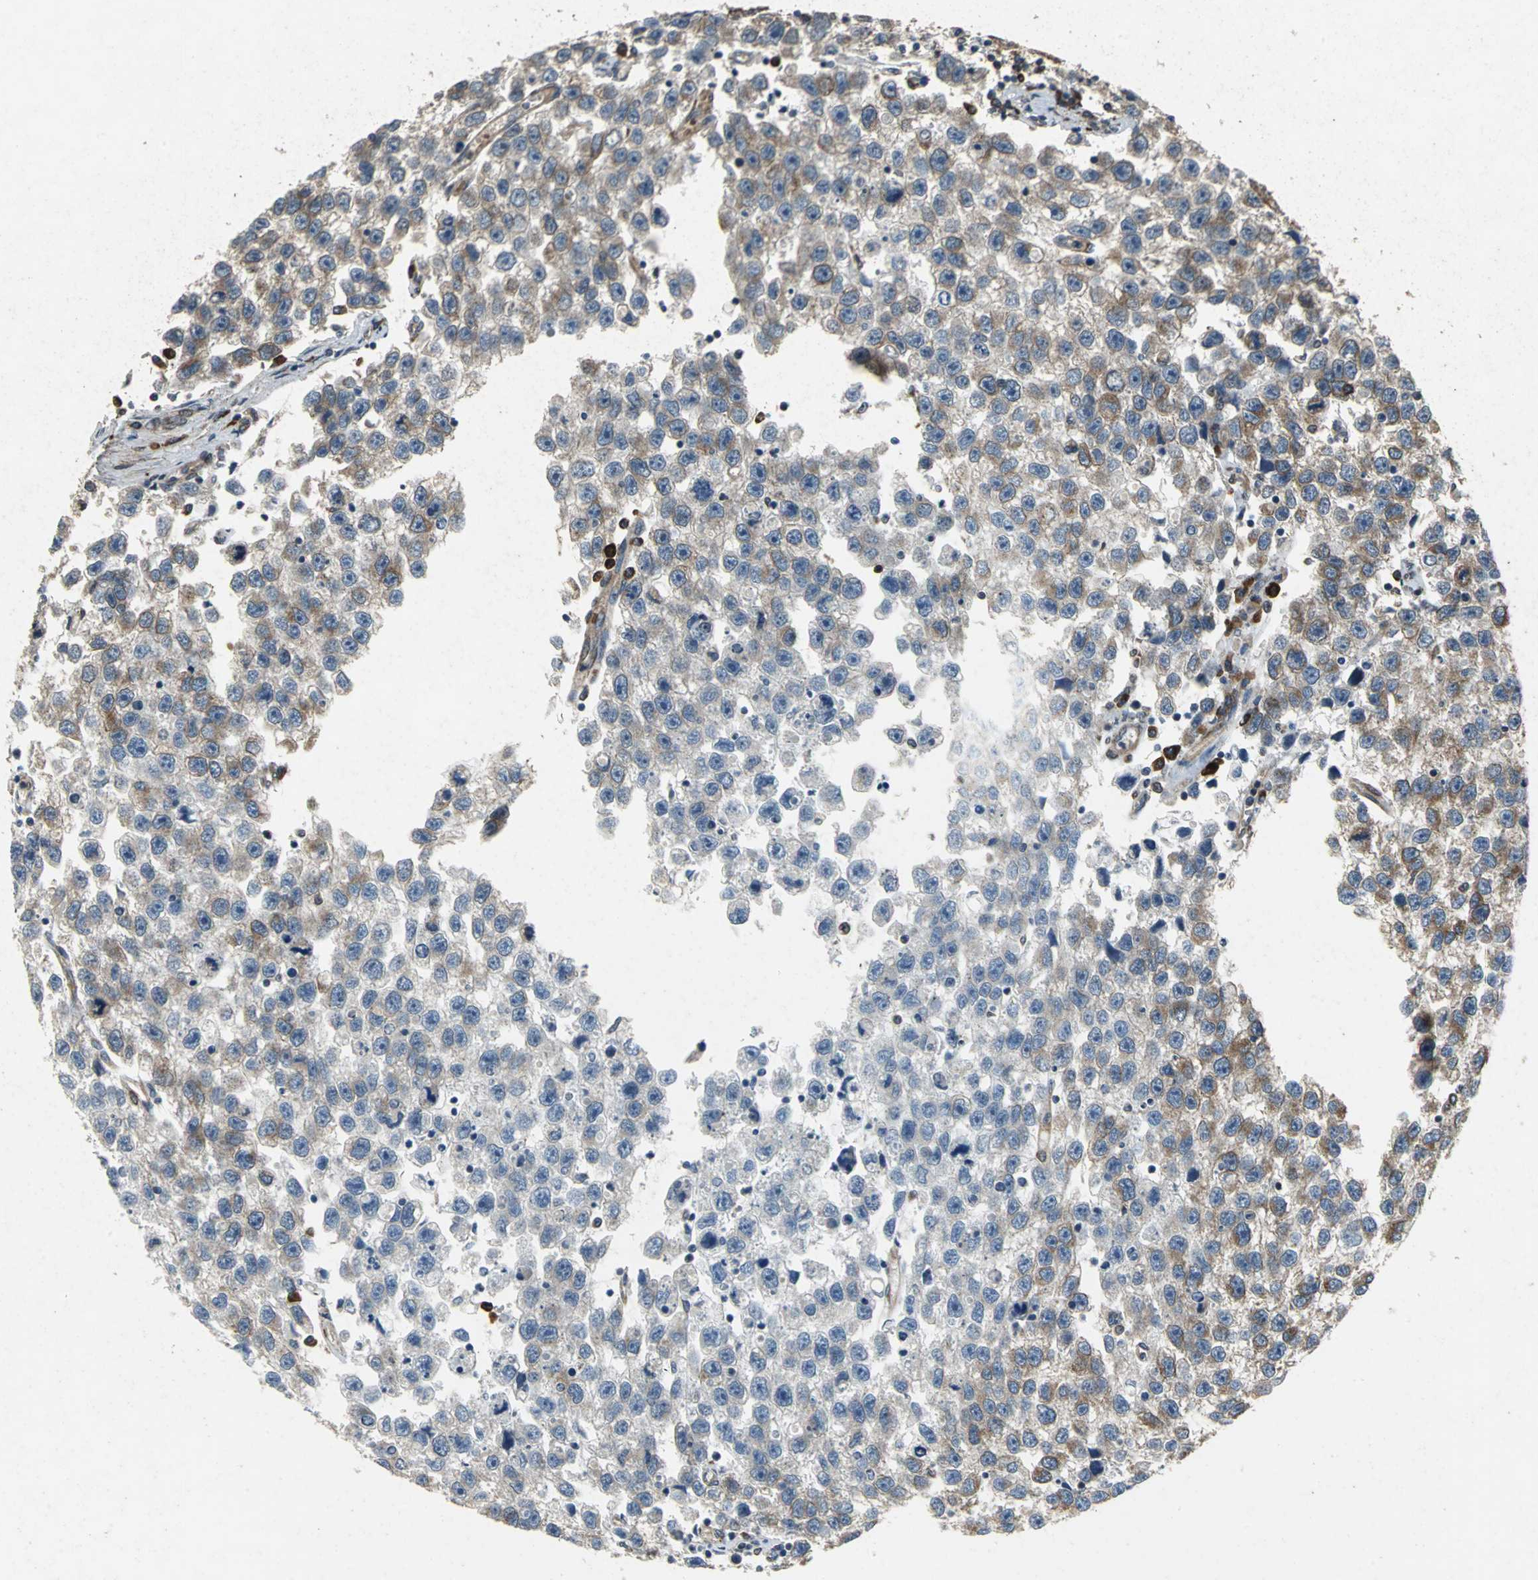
{"staining": {"intensity": "weak", "quantity": "25%-75%", "location": "cytoplasmic/membranous"}, "tissue": "testis cancer", "cell_type": "Tumor cells", "image_type": "cancer", "snomed": [{"axis": "morphology", "description": "Seminoma, NOS"}, {"axis": "topography", "description": "Testis"}], "caption": "Weak cytoplasmic/membranous expression is identified in approximately 25%-75% of tumor cells in testis seminoma.", "gene": "SYVN1", "patient": {"sex": "male", "age": 33}}